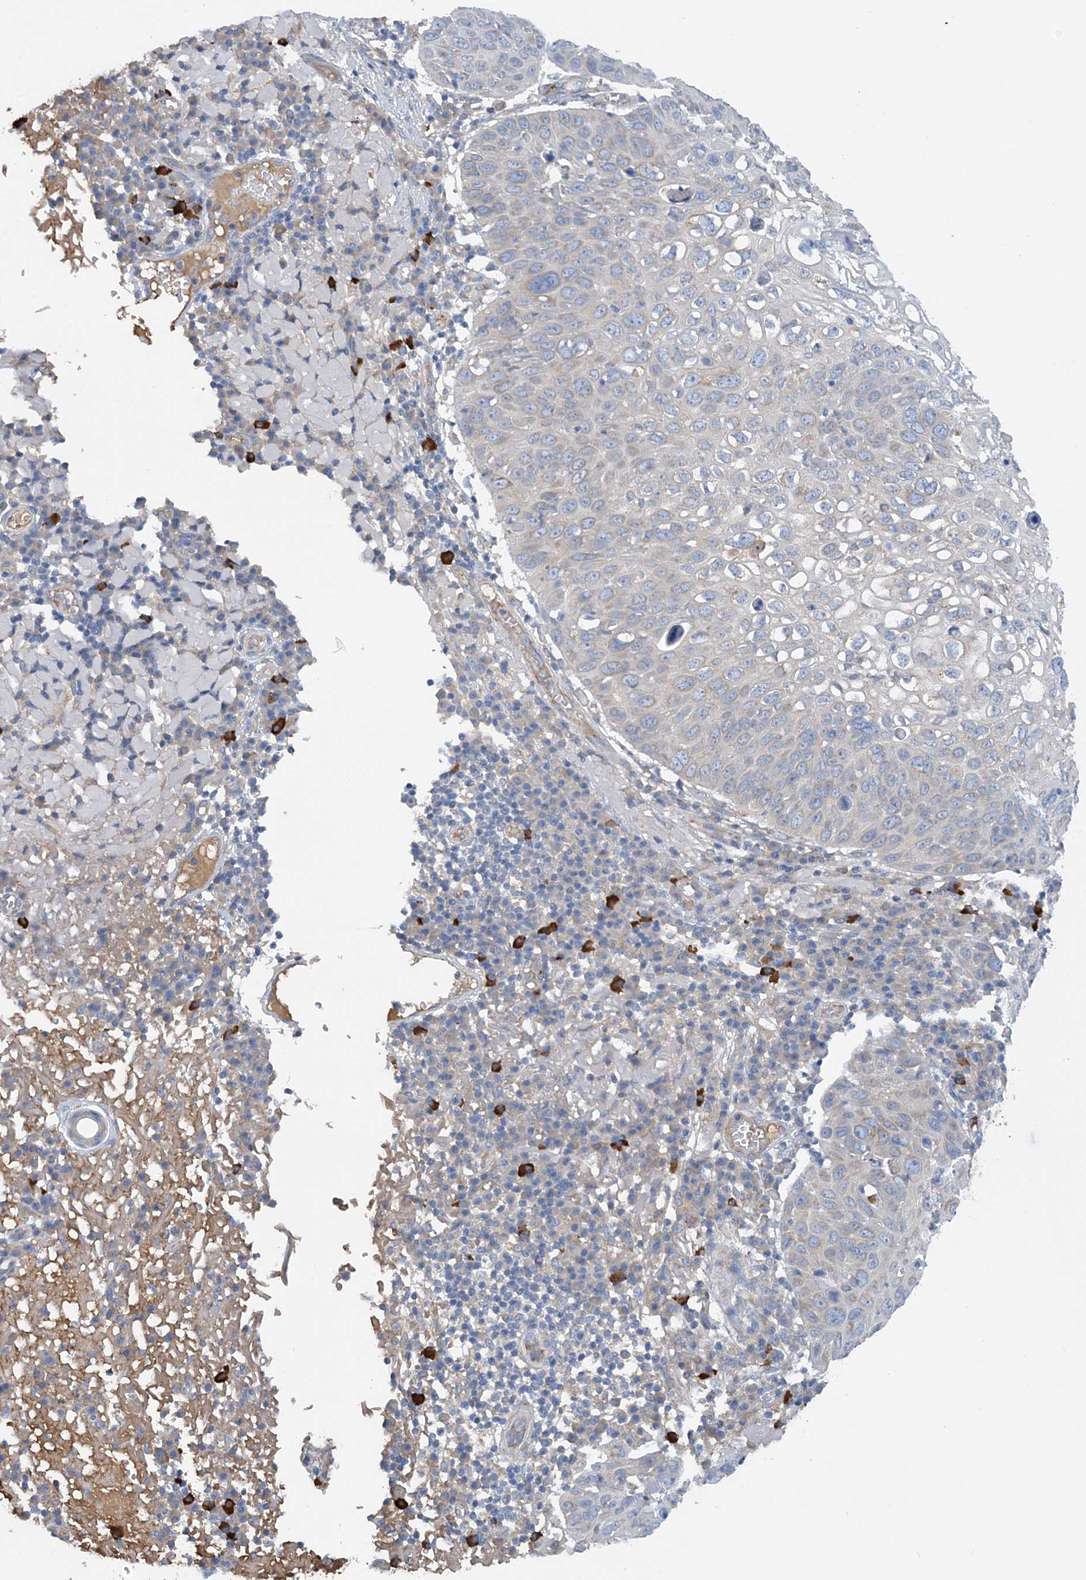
{"staining": {"intensity": "negative", "quantity": "none", "location": "none"}, "tissue": "skin cancer", "cell_type": "Tumor cells", "image_type": "cancer", "snomed": [{"axis": "morphology", "description": "Squamous cell carcinoma, NOS"}, {"axis": "topography", "description": "Skin"}], "caption": "The photomicrograph reveals no significant staining in tumor cells of skin cancer (squamous cell carcinoma).", "gene": "SLC5A11", "patient": {"sex": "female", "age": 90}}